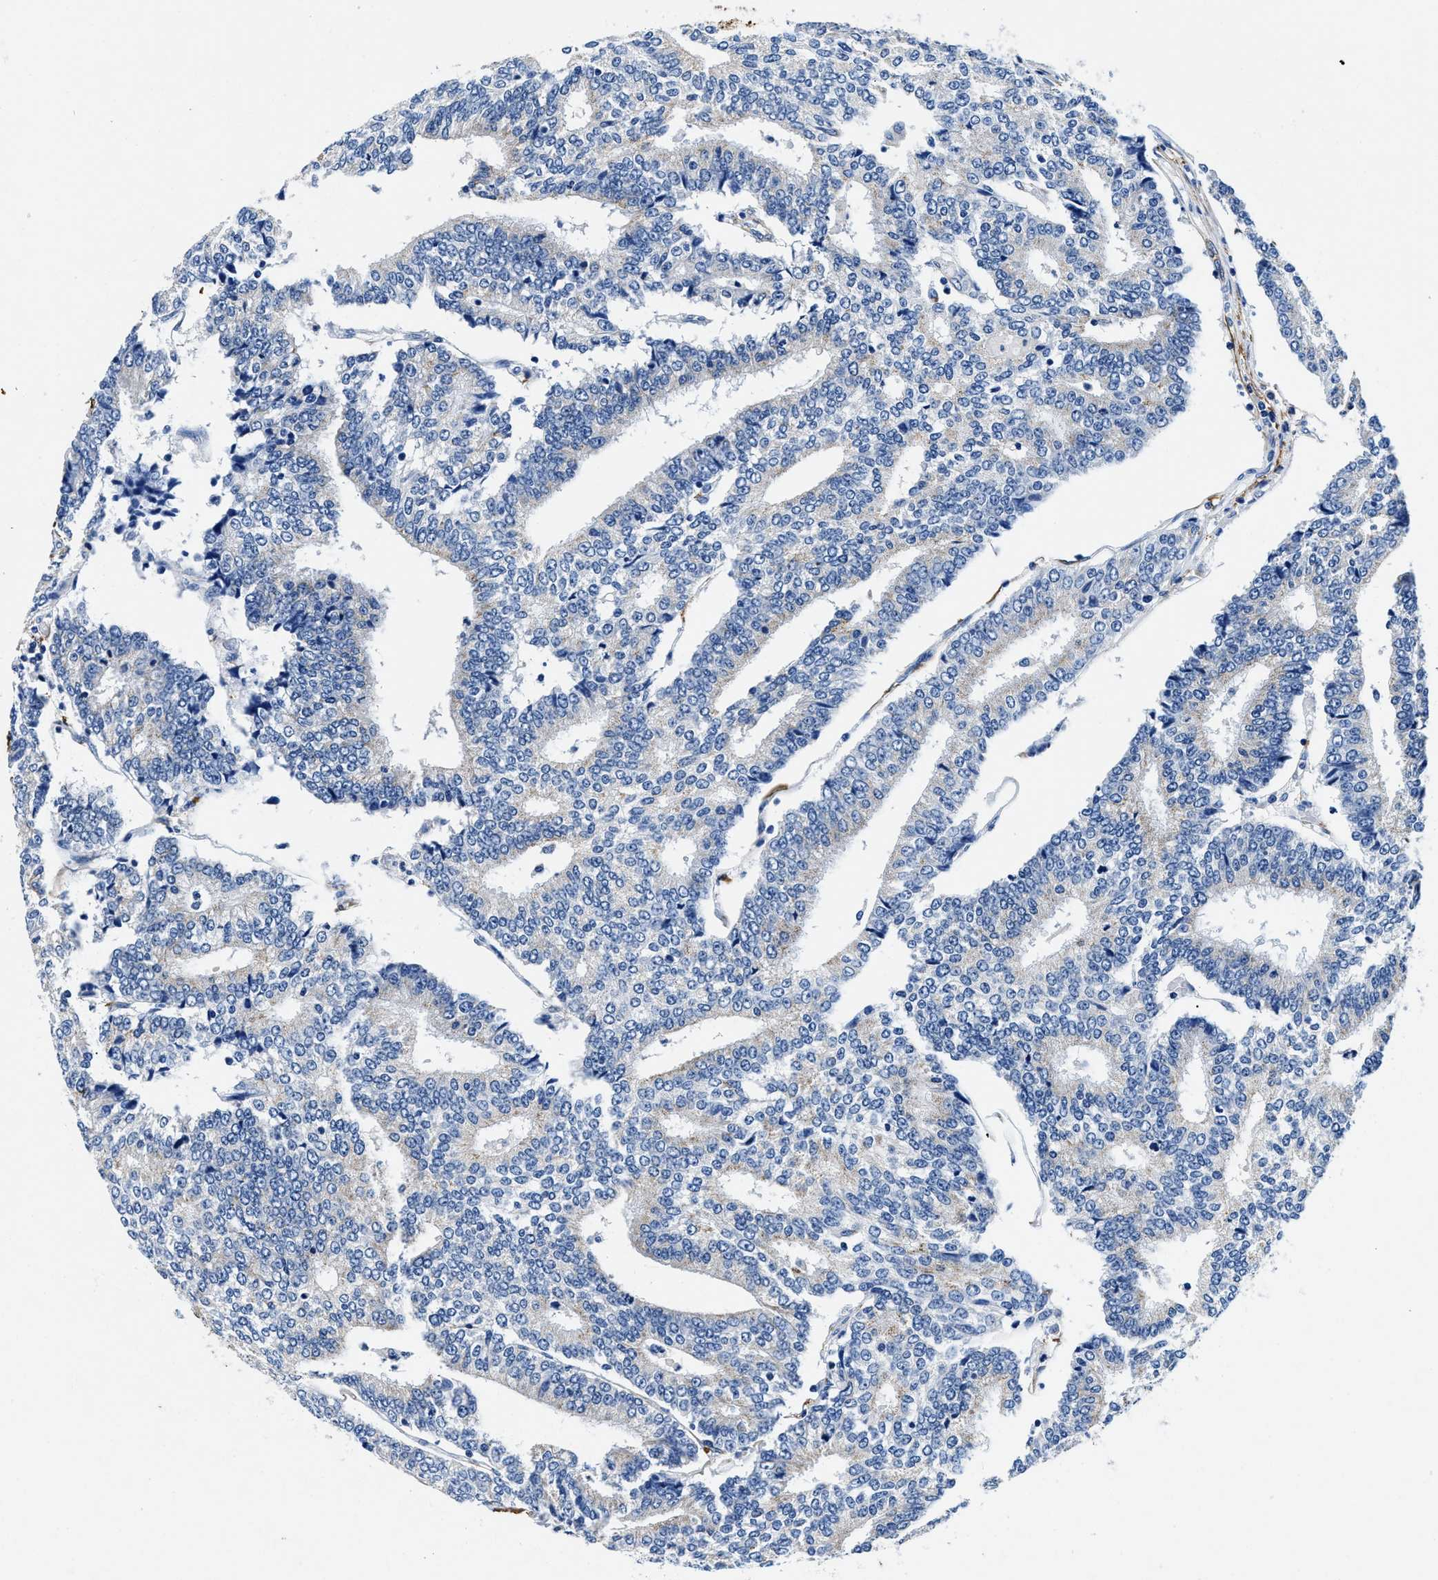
{"staining": {"intensity": "negative", "quantity": "none", "location": "none"}, "tissue": "prostate cancer", "cell_type": "Tumor cells", "image_type": "cancer", "snomed": [{"axis": "morphology", "description": "Normal tissue, NOS"}, {"axis": "morphology", "description": "Adenocarcinoma, High grade"}, {"axis": "topography", "description": "Prostate"}, {"axis": "topography", "description": "Seminal veicle"}], "caption": "Prostate adenocarcinoma (high-grade) was stained to show a protein in brown. There is no significant expression in tumor cells.", "gene": "TEX261", "patient": {"sex": "male", "age": 55}}